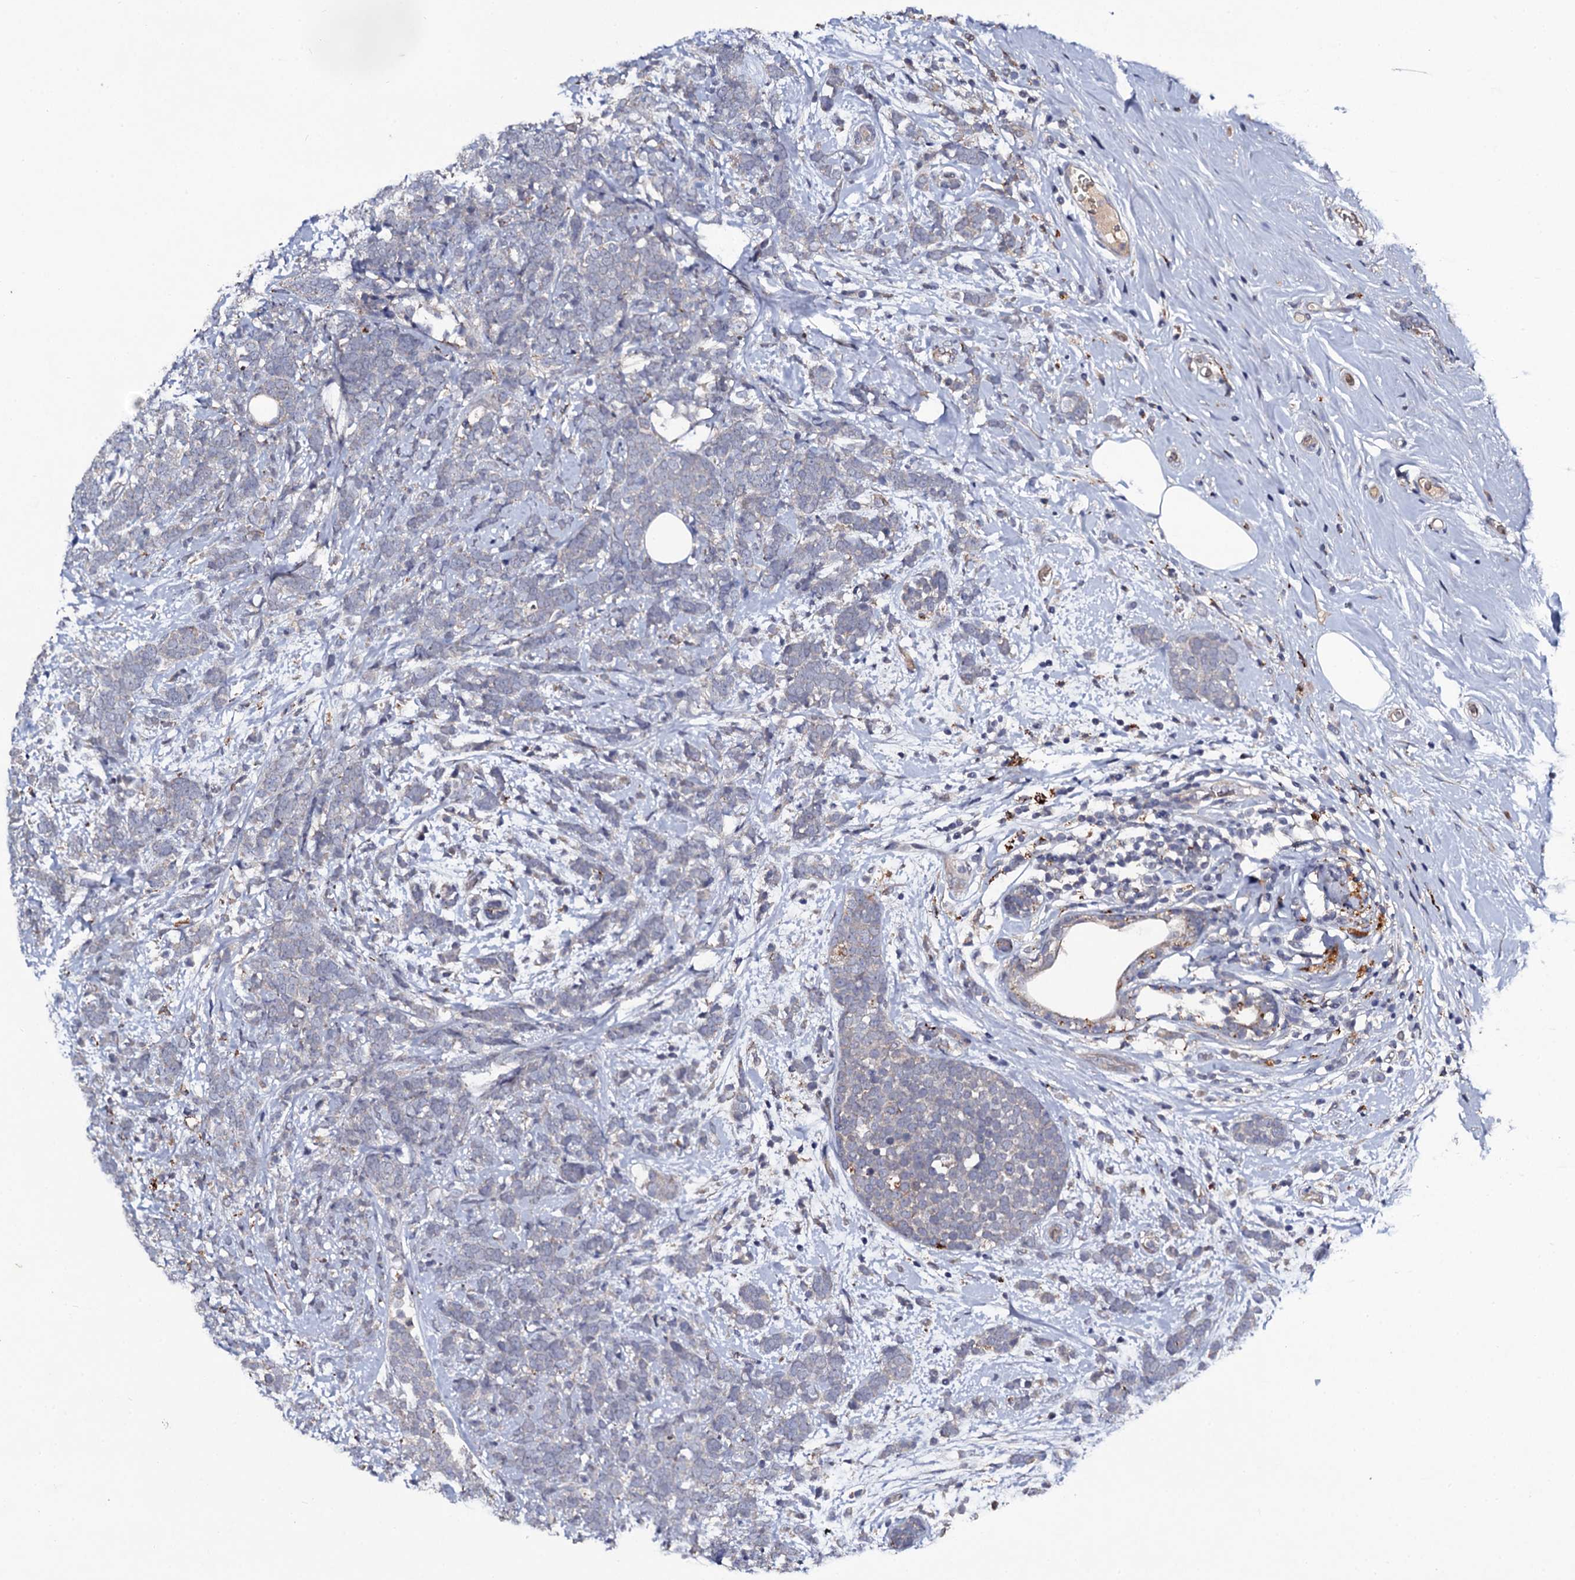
{"staining": {"intensity": "negative", "quantity": "none", "location": "none"}, "tissue": "breast cancer", "cell_type": "Tumor cells", "image_type": "cancer", "snomed": [{"axis": "morphology", "description": "Lobular carcinoma"}, {"axis": "topography", "description": "Breast"}], "caption": "IHC micrograph of lobular carcinoma (breast) stained for a protein (brown), which shows no positivity in tumor cells.", "gene": "LRRC28", "patient": {"sex": "female", "age": 58}}